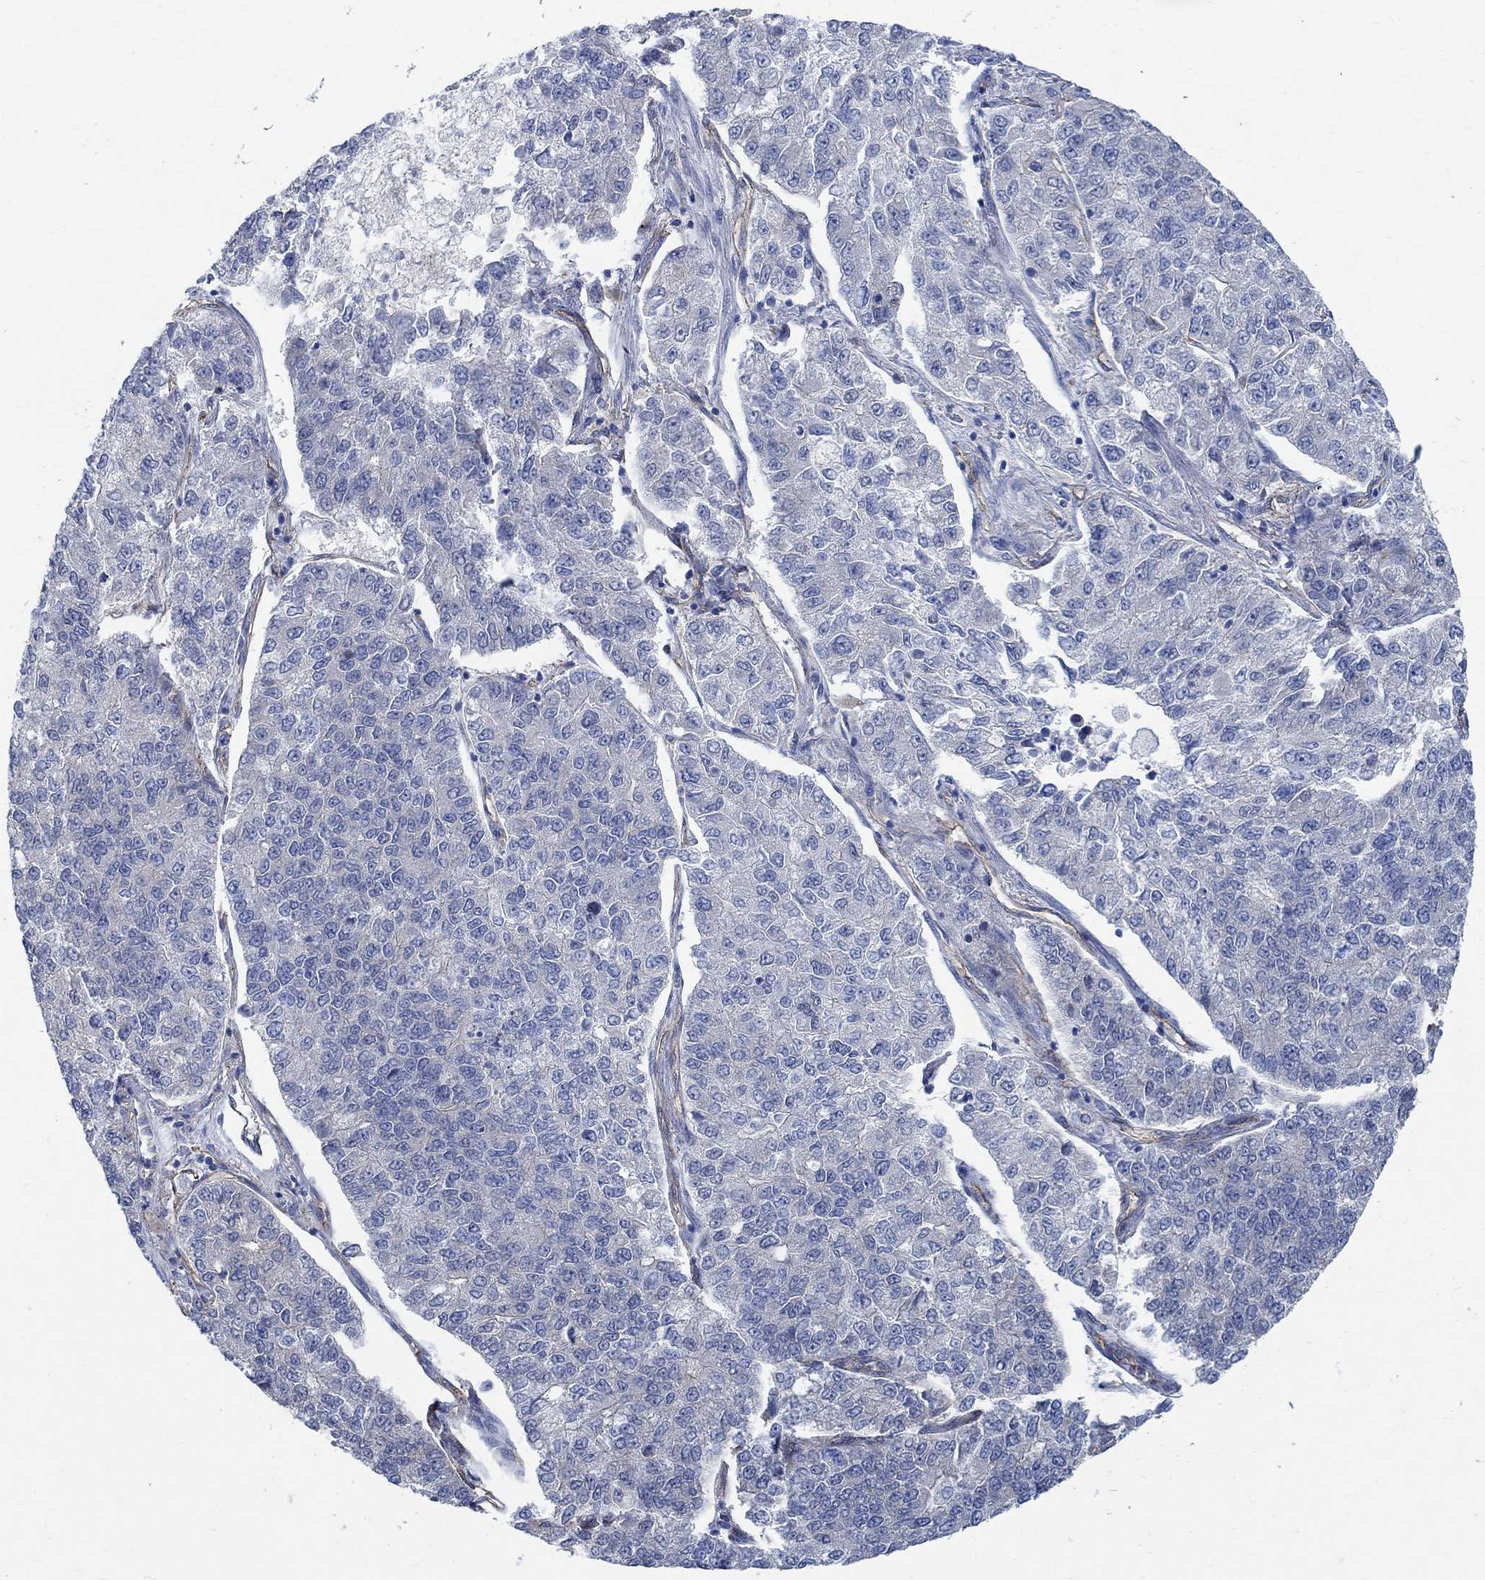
{"staining": {"intensity": "negative", "quantity": "none", "location": "none"}, "tissue": "lung cancer", "cell_type": "Tumor cells", "image_type": "cancer", "snomed": [{"axis": "morphology", "description": "Adenocarcinoma, NOS"}, {"axis": "topography", "description": "Lung"}], "caption": "This is an immunohistochemistry micrograph of lung cancer. There is no expression in tumor cells.", "gene": "TMEM198", "patient": {"sex": "male", "age": 49}}